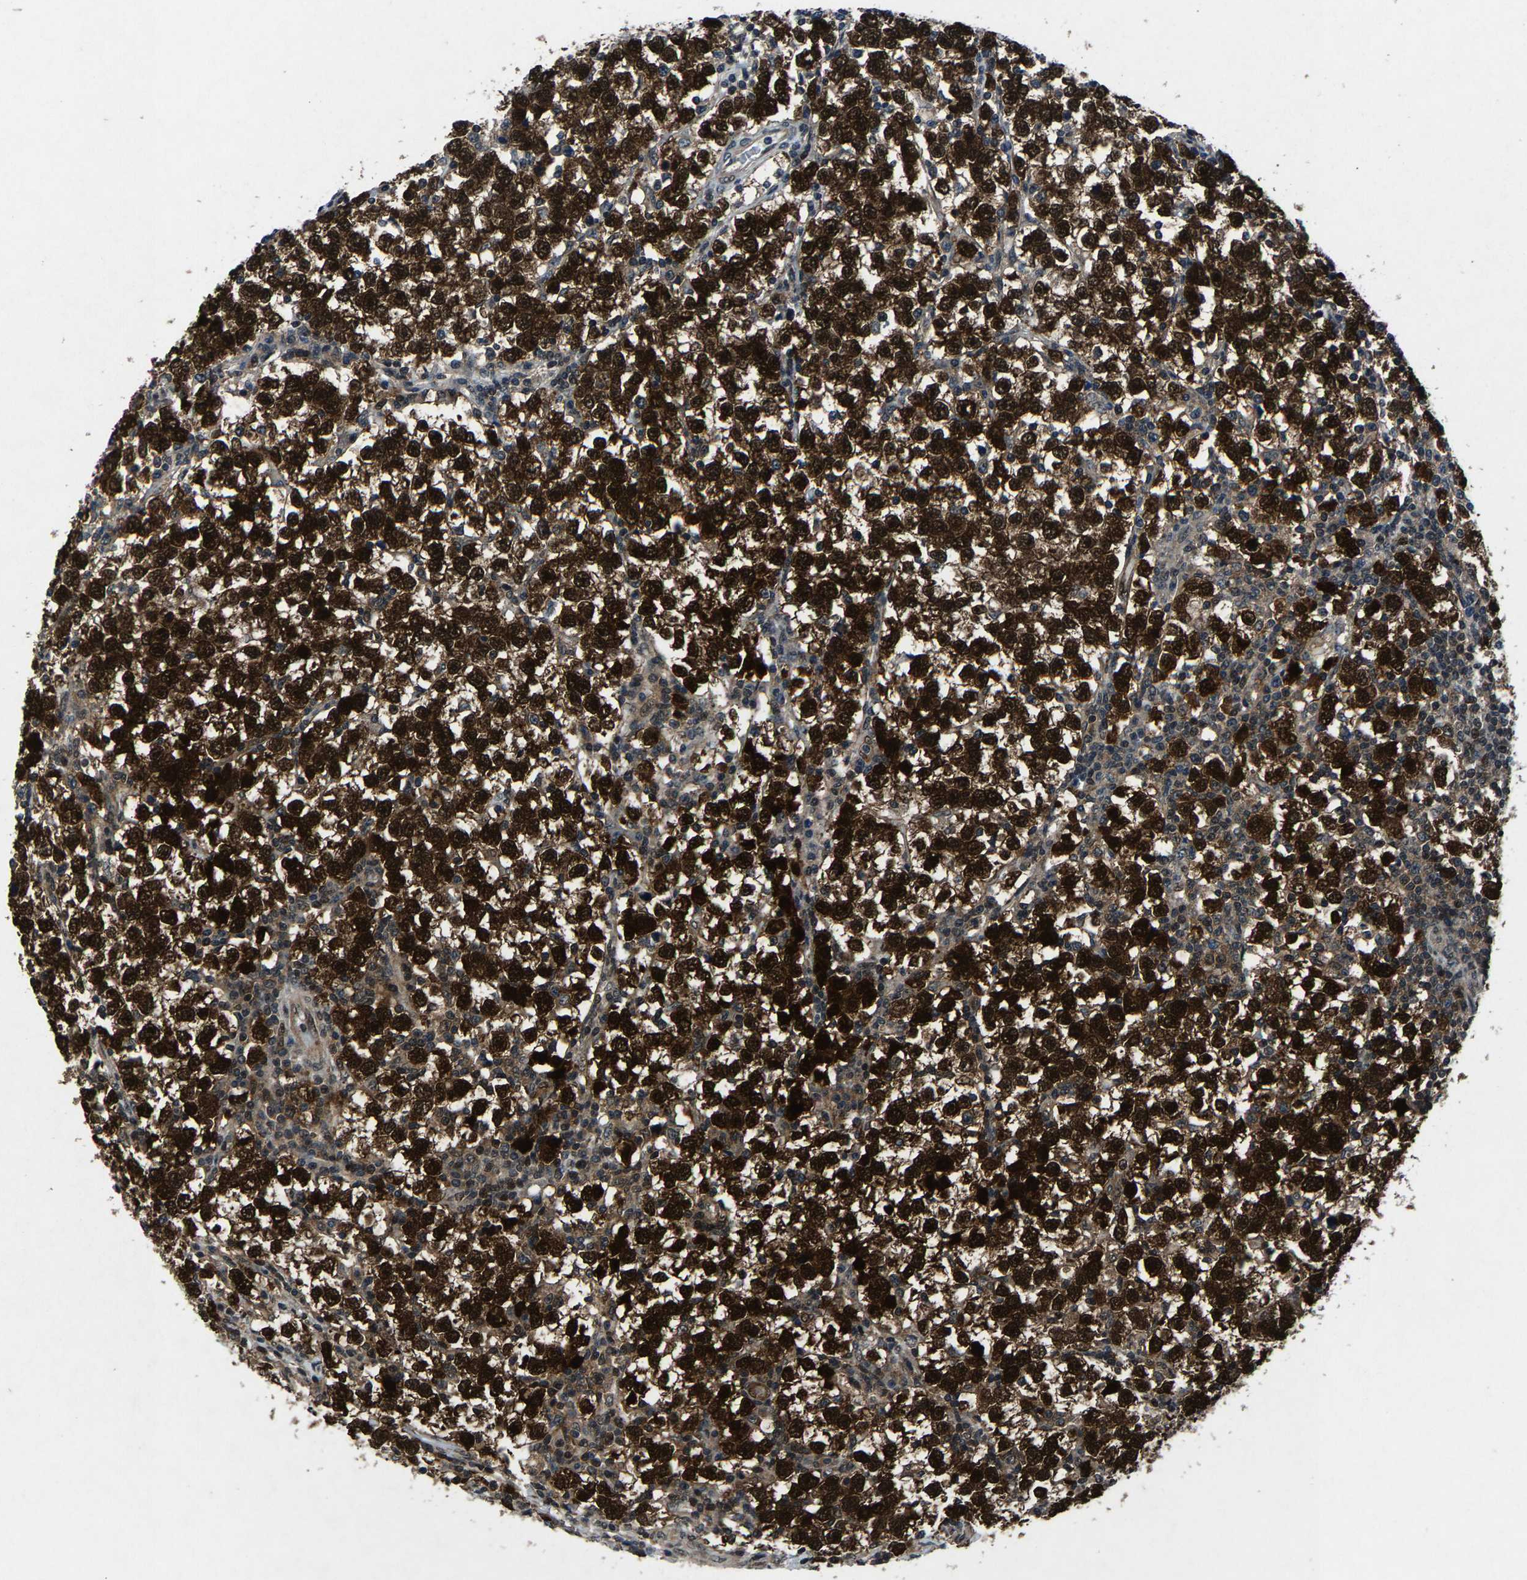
{"staining": {"intensity": "strong", "quantity": ">75%", "location": "cytoplasmic/membranous,nuclear"}, "tissue": "testis cancer", "cell_type": "Tumor cells", "image_type": "cancer", "snomed": [{"axis": "morphology", "description": "Seminoma, NOS"}, {"axis": "topography", "description": "Testis"}], "caption": "Protein analysis of testis seminoma tissue exhibits strong cytoplasmic/membranous and nuclear positivity in about >75% of tumor cells.", "gene": "ATXN3", "patient": {"sex": "male", "age": 43}}